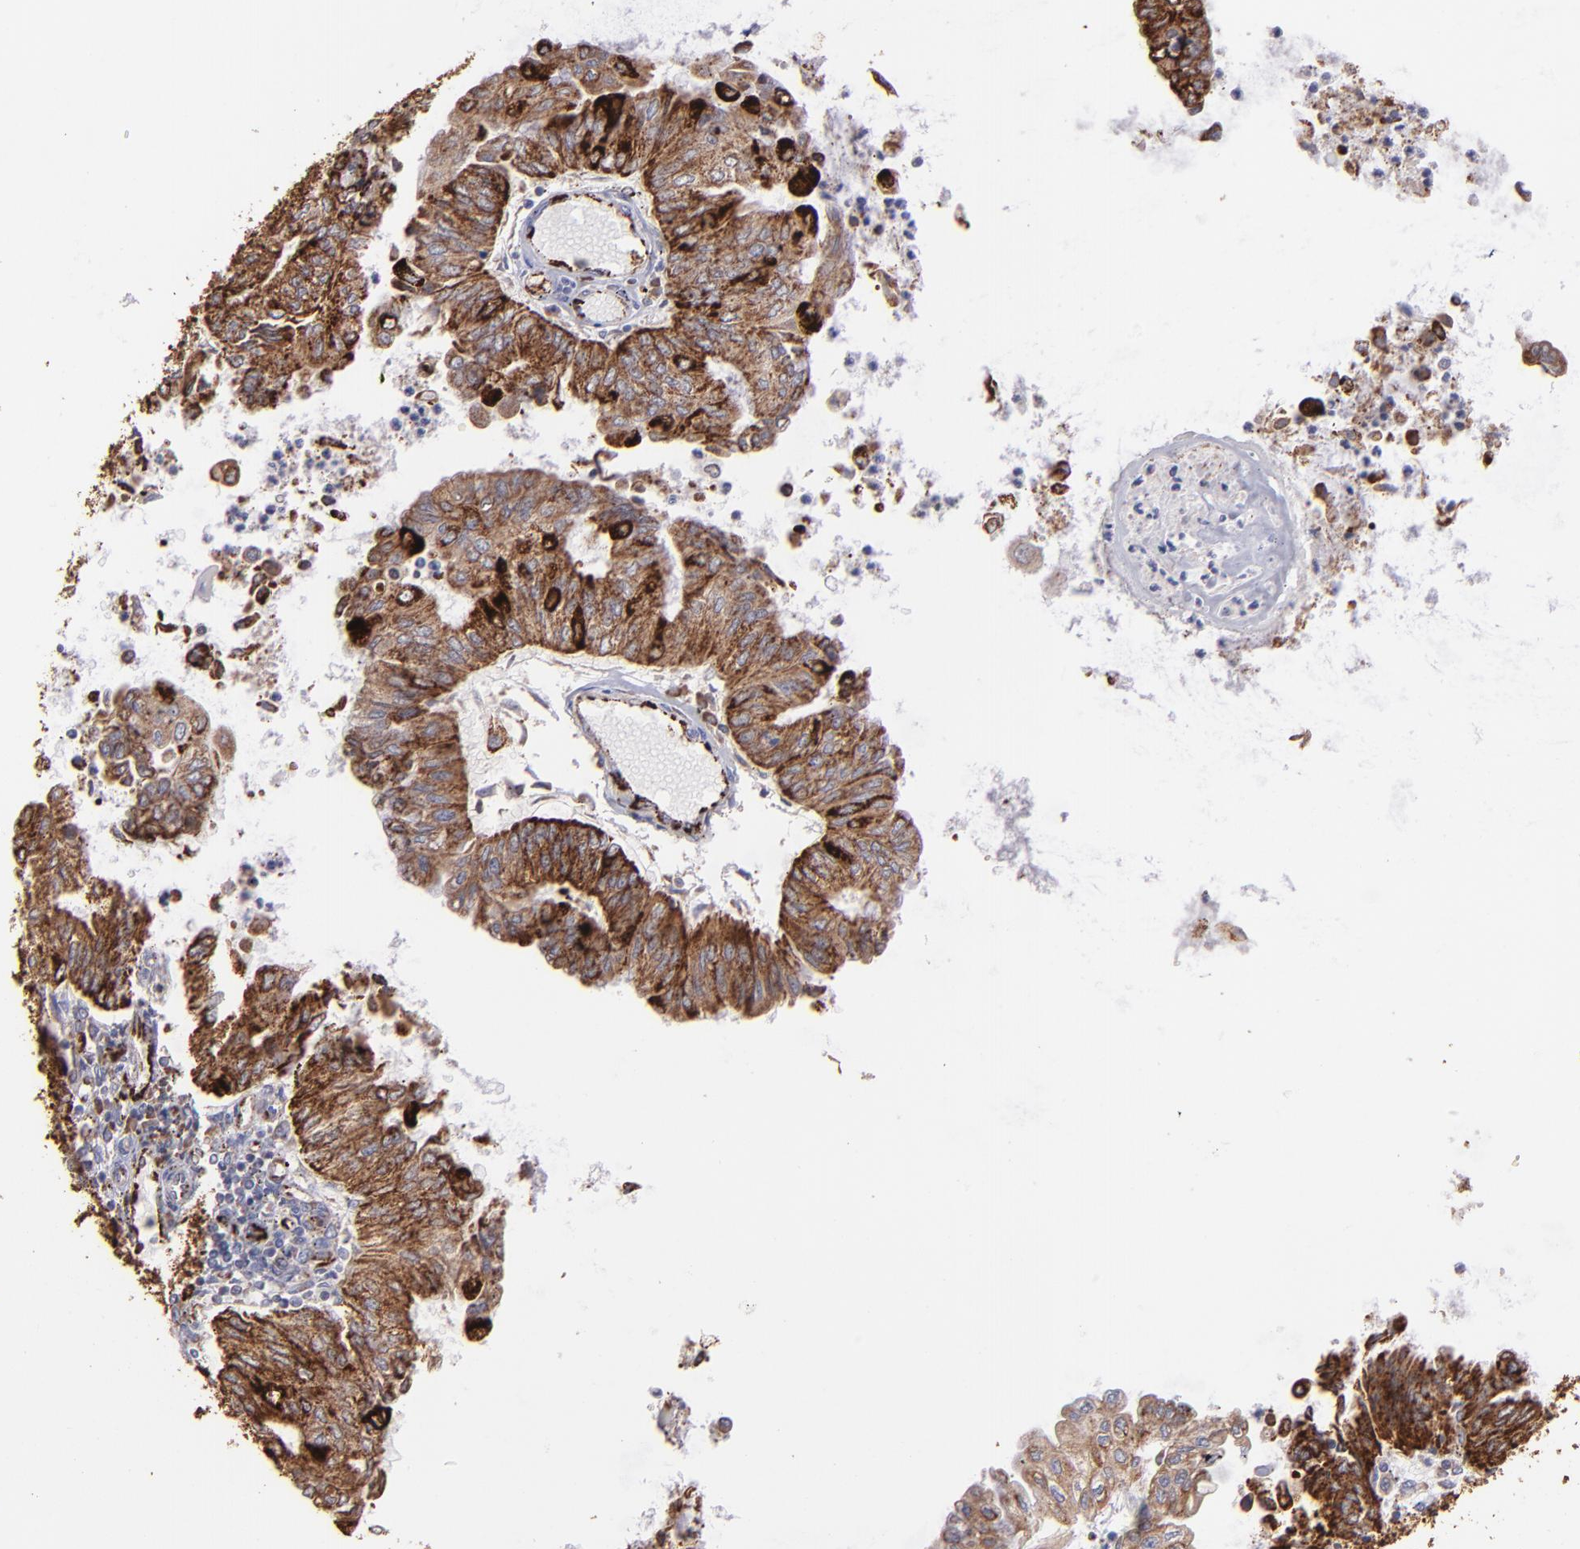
{"staining": {"intensity": "strong", "quantity": ">75%", "location": "cytoplasmic/membranous"}, "tissue": "endometrial cancer", "cell_type": "Tumor cells", "image_type": "cancer", "snomed": [{"axis": "morphology", "description": "Adenocarcinoma, NOS"}, {"axis": "topography", "description": "Endometrium"}], "caption": "Endometrial cancer stained with immunohistochemistry (IHC) demonstrates strong cytoplasmic/membranous positivity in about >75% of tumor cells. (IHC, brightfield microscopy, high magnification).", "gene": "MAOB", "patient": {"sex": "female", "age": 59}}